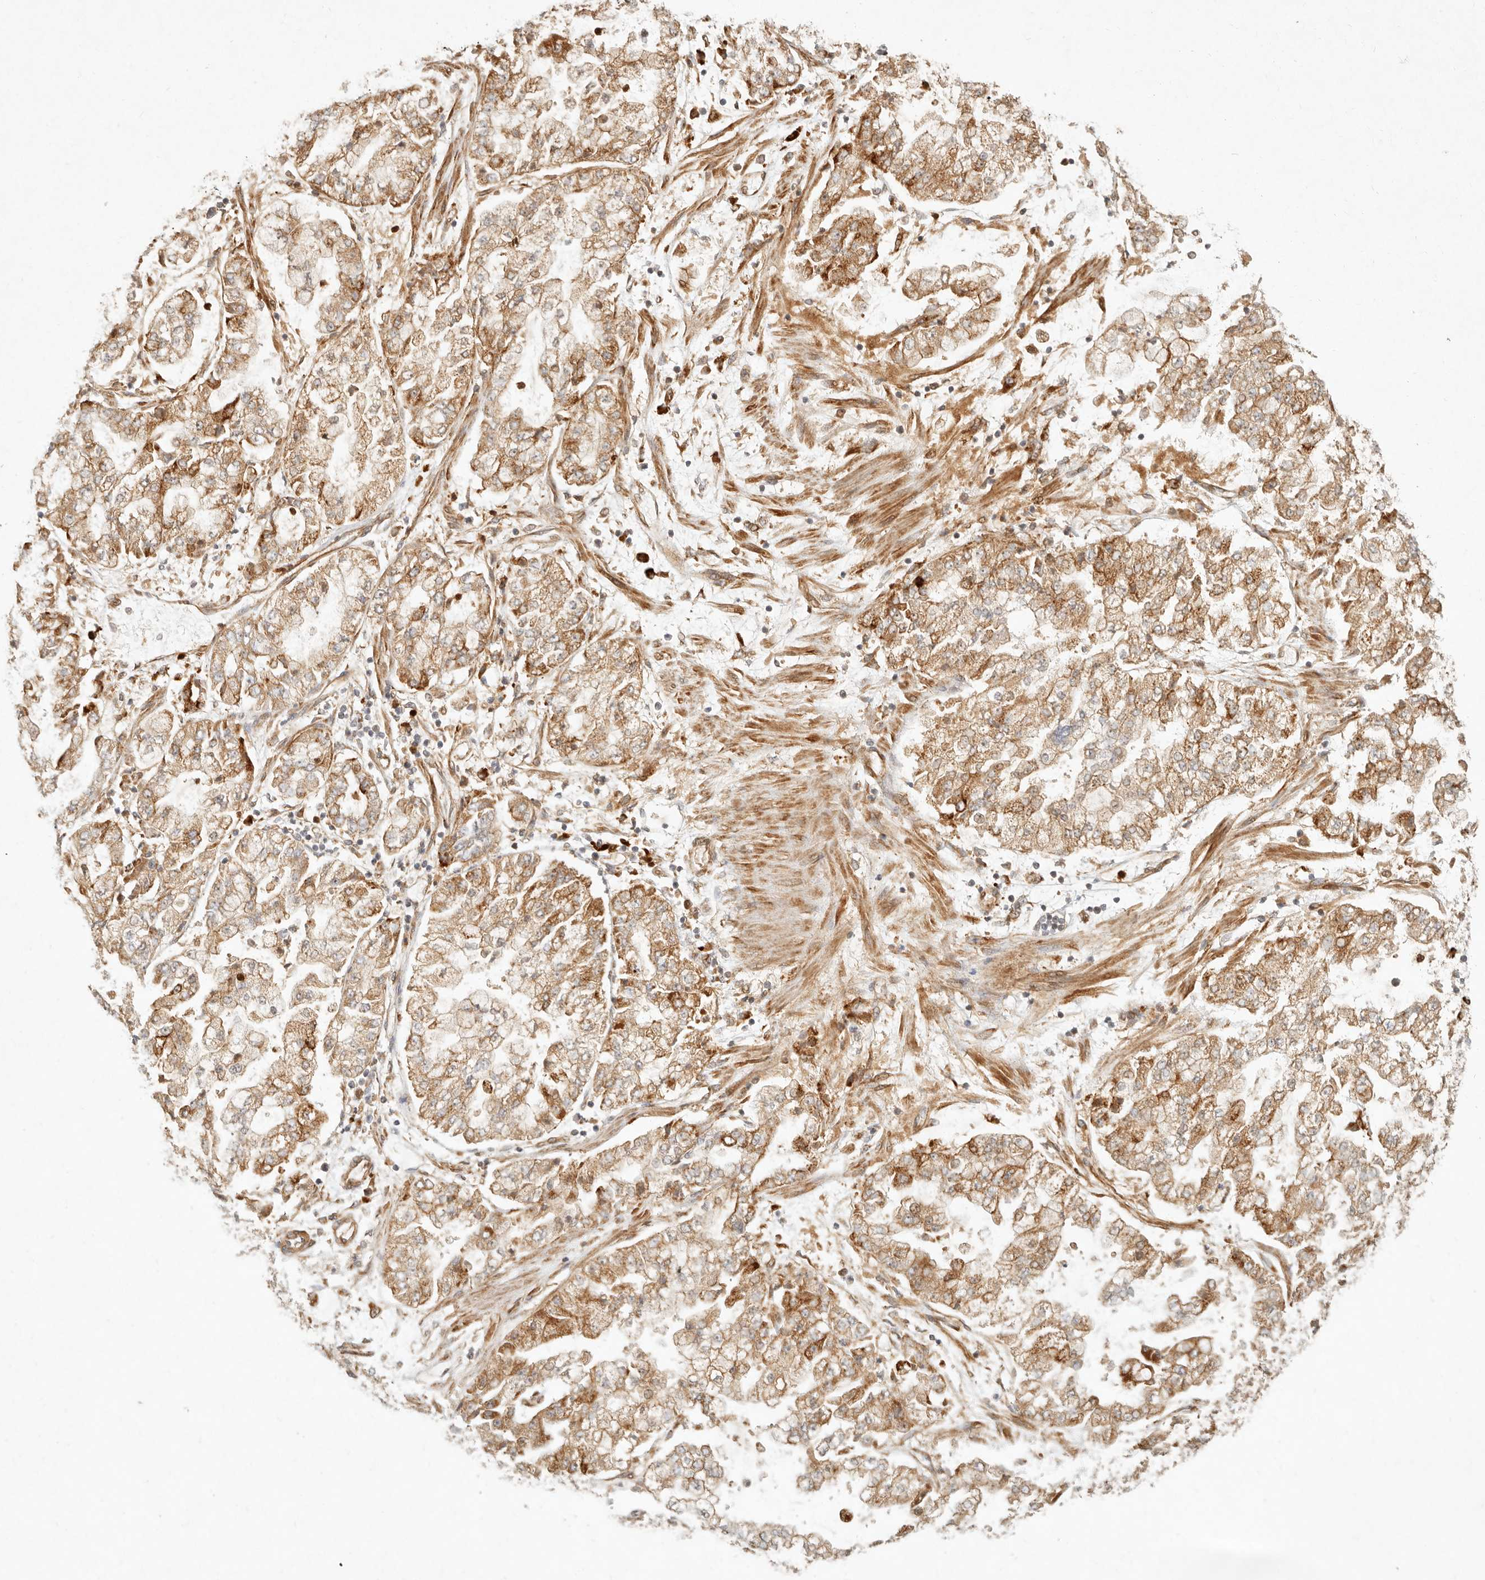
{"staining": {"intensity": "moderate", "quantity": ">75%", "location": "cytoplasmic/membranous"}, "tissue": "stomach cancer", "cell_type": "Tumor cells", "image_type": "cancer", "snomed": [{"axis": "morphology", "description": "Adenocarcinoma, NOS"}, {"axis": "topography", "description": "Stomach"}], "caption": "Human adenocarcinoma (stomach) stained with a brown dye exhibits moderate cytoplasmic/membranous positive expression in about >75% of tumor cells.", "gene": "KLHL38", "patient": {"sex": "male", "age": 76}}